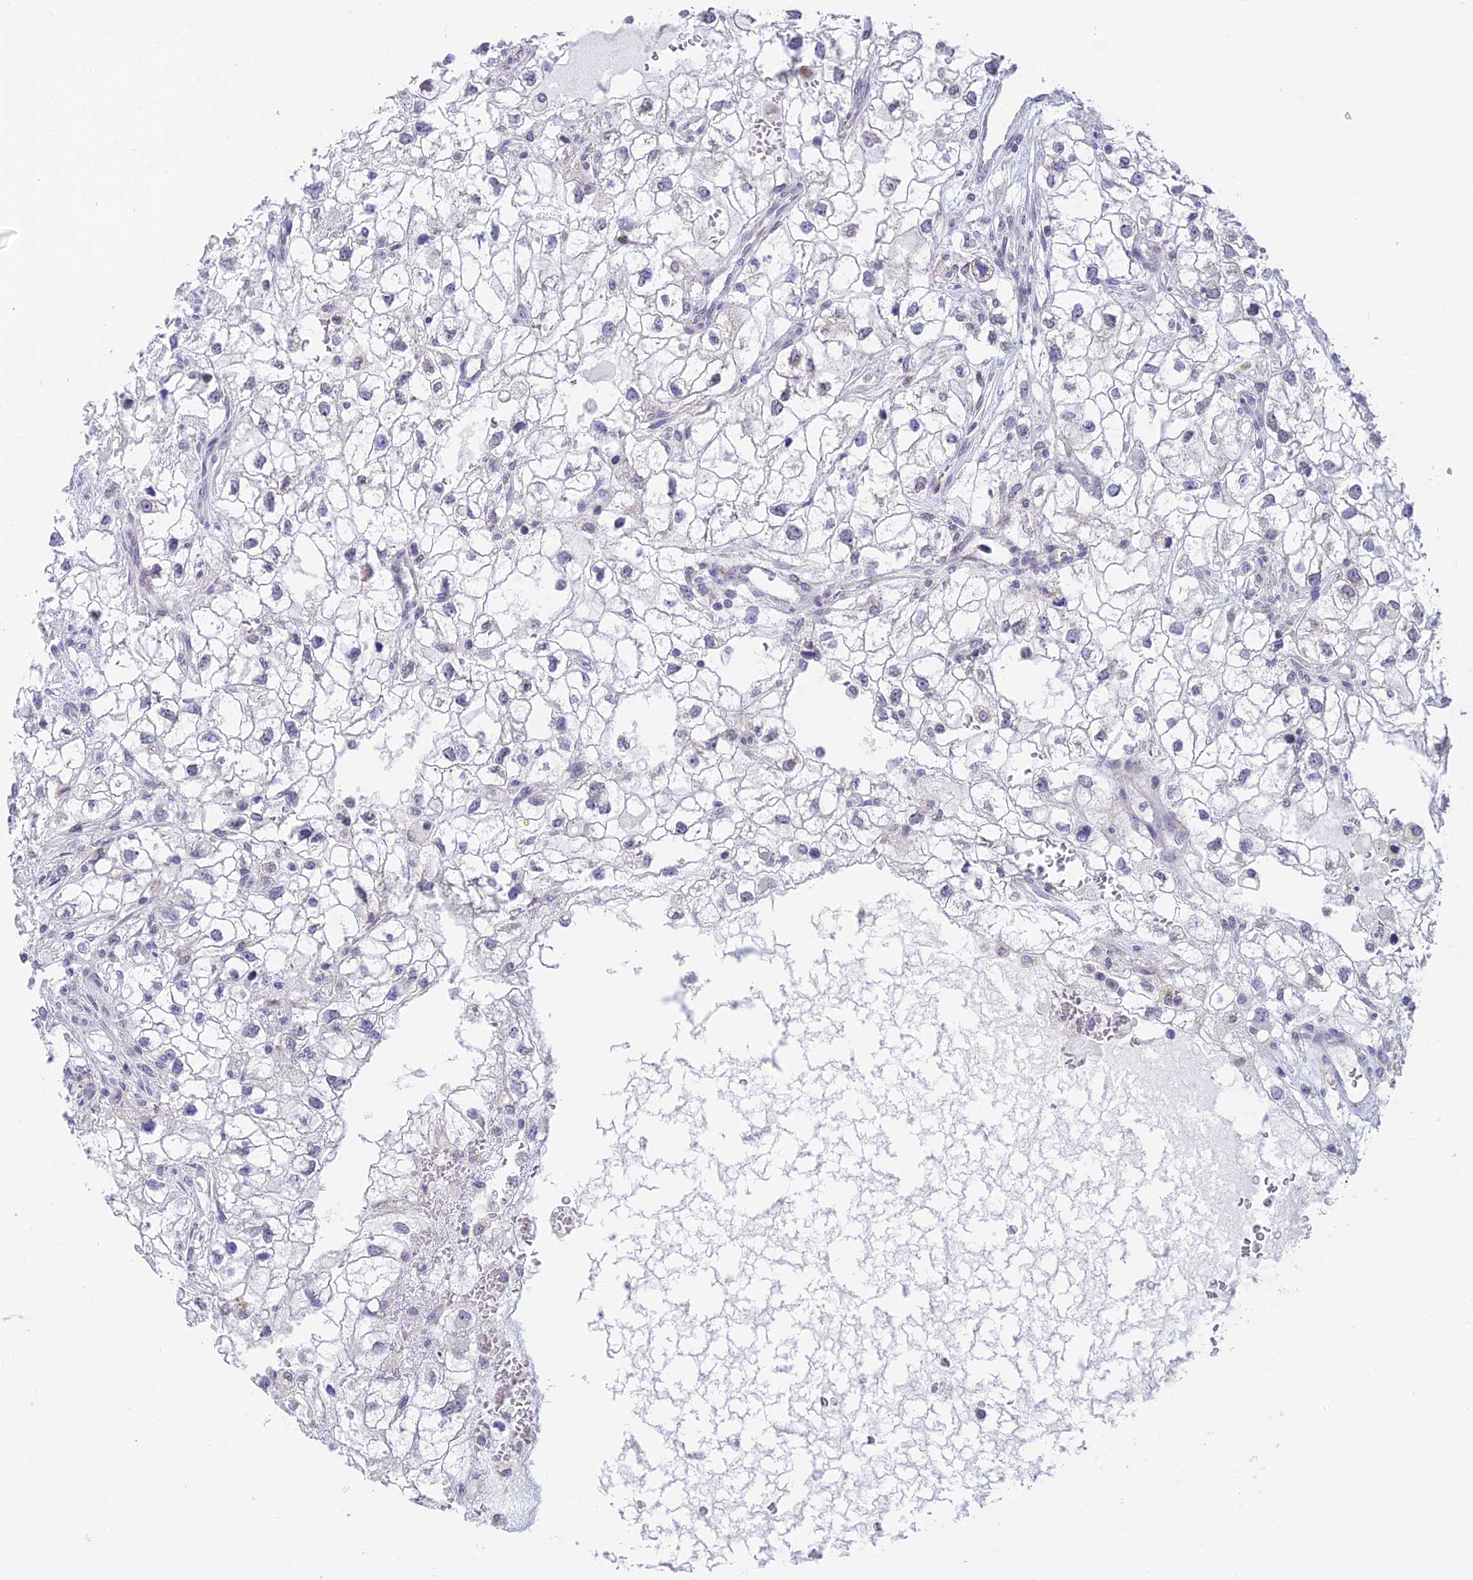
{"staining": {"intensity": "negative", "quantity": "none", "location": "none"}, "tissue": "renal cancer", "cell_type": "Tumor cells", "image_type": "cancer", "snomed": [{"axis": "morphology", "description": "Adenocarcinoma, NOS"}, {"axis": "topography", "description": "Kidney"}], "caption": "This is an IHC micrograph of human renal cancer. There is no positivity in tumor cells.", "gene": "REXO5", "patient": {"sex": "male", "age": 59}}